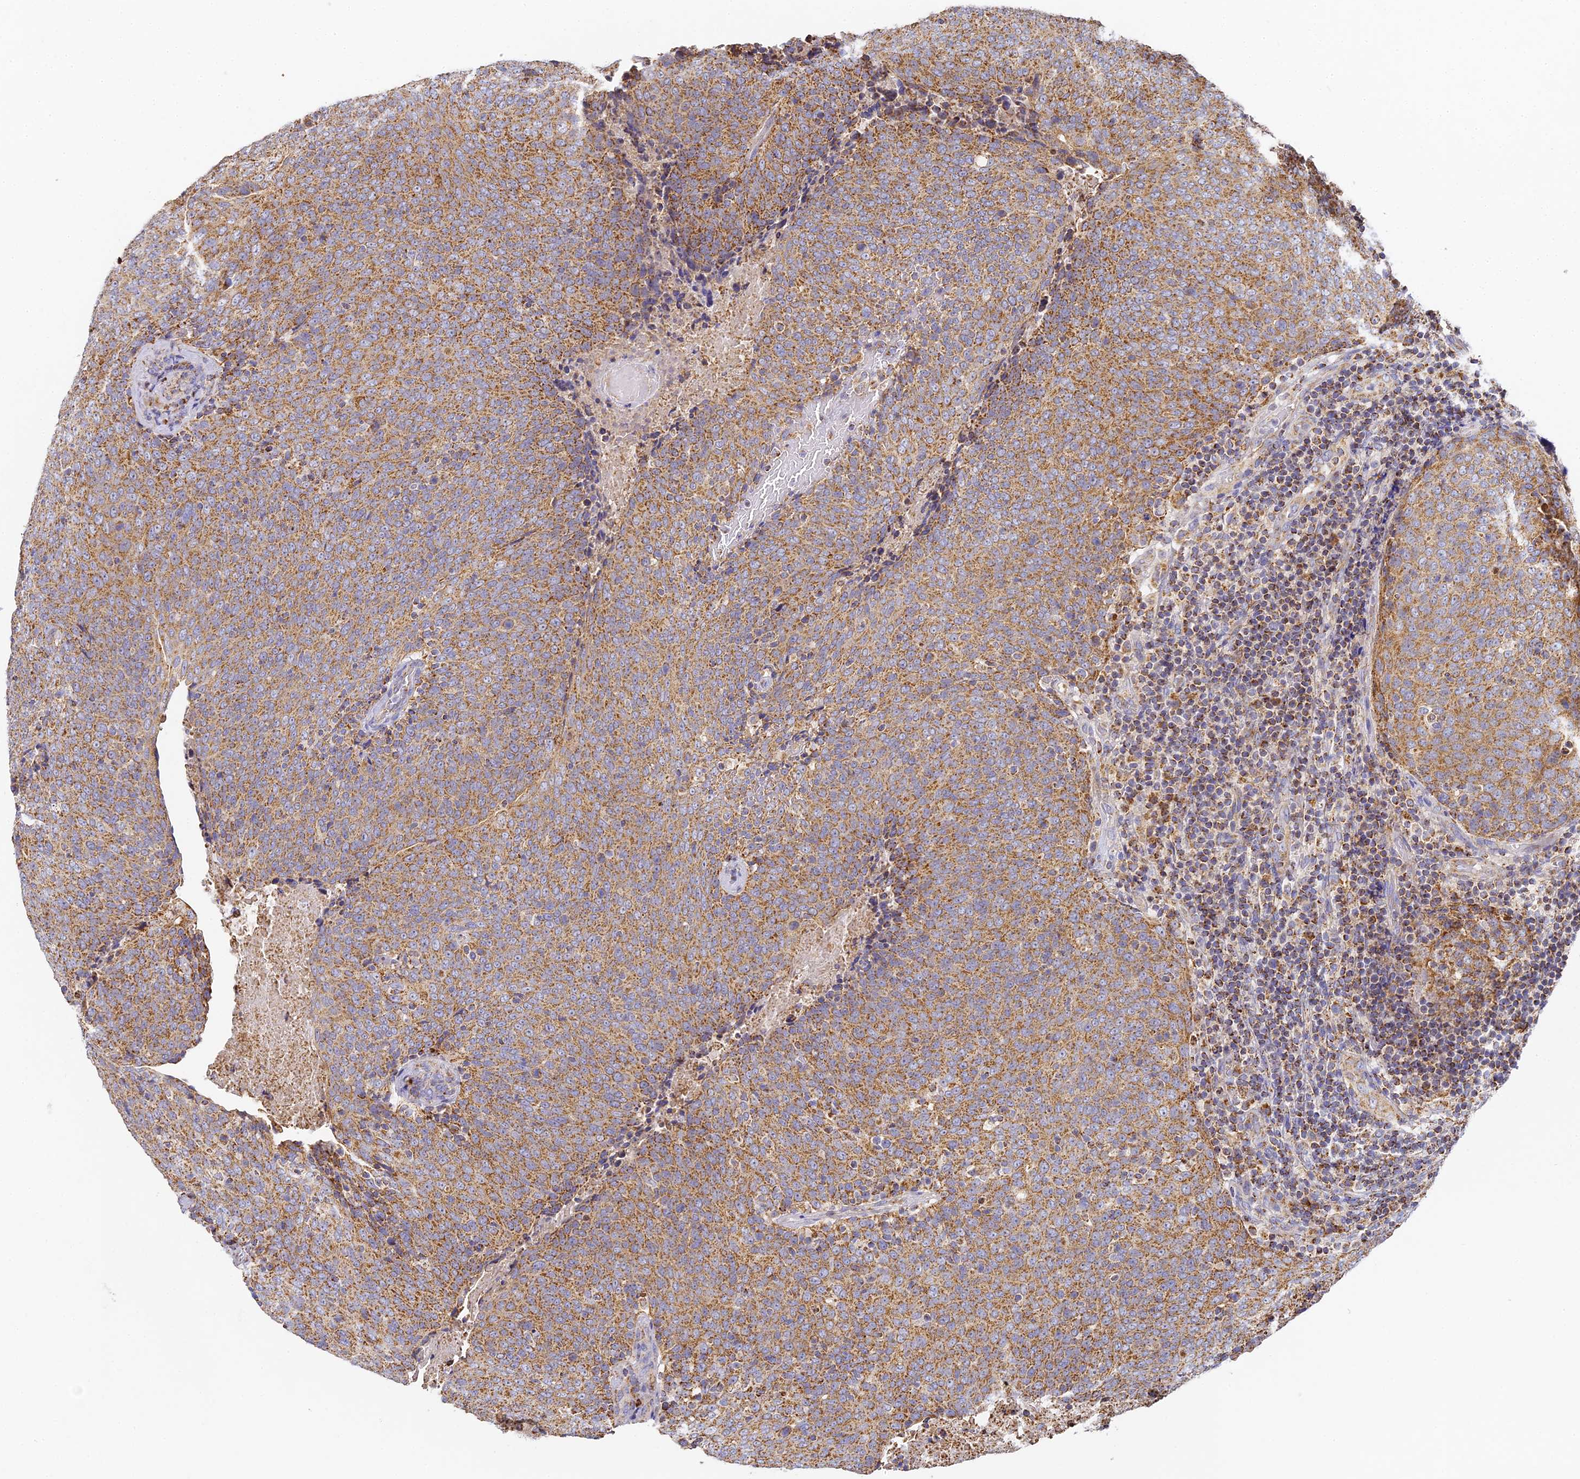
{"staining": {"intensity": "moderate", "quantity": ">75%", "location": "cytoplasmic/membranous"}, "tissue": "head and neck cancer", "cell_type": "Tumor cells", "image_type": "cancer", "snomed": [{"axis": "morphology", "description": "Squamous cell carcinoma, NOS"}, {"axis": "morphology", "description": "Squamous cell carcinoma, metastatic, NOS"}, {"axis": "topography", "description": "Lymph node"}, {"axis": "topography", "description": "Head-Neck"}], "caption": "Tumor cells display medium levels of moderate cytoplasmic/membranous positivity in approximately >75% of cells in human head and neck cancer (squamous cell carcinoma).", "gene": "DONSON", "patient": {"sex": "male", "age": 62}}